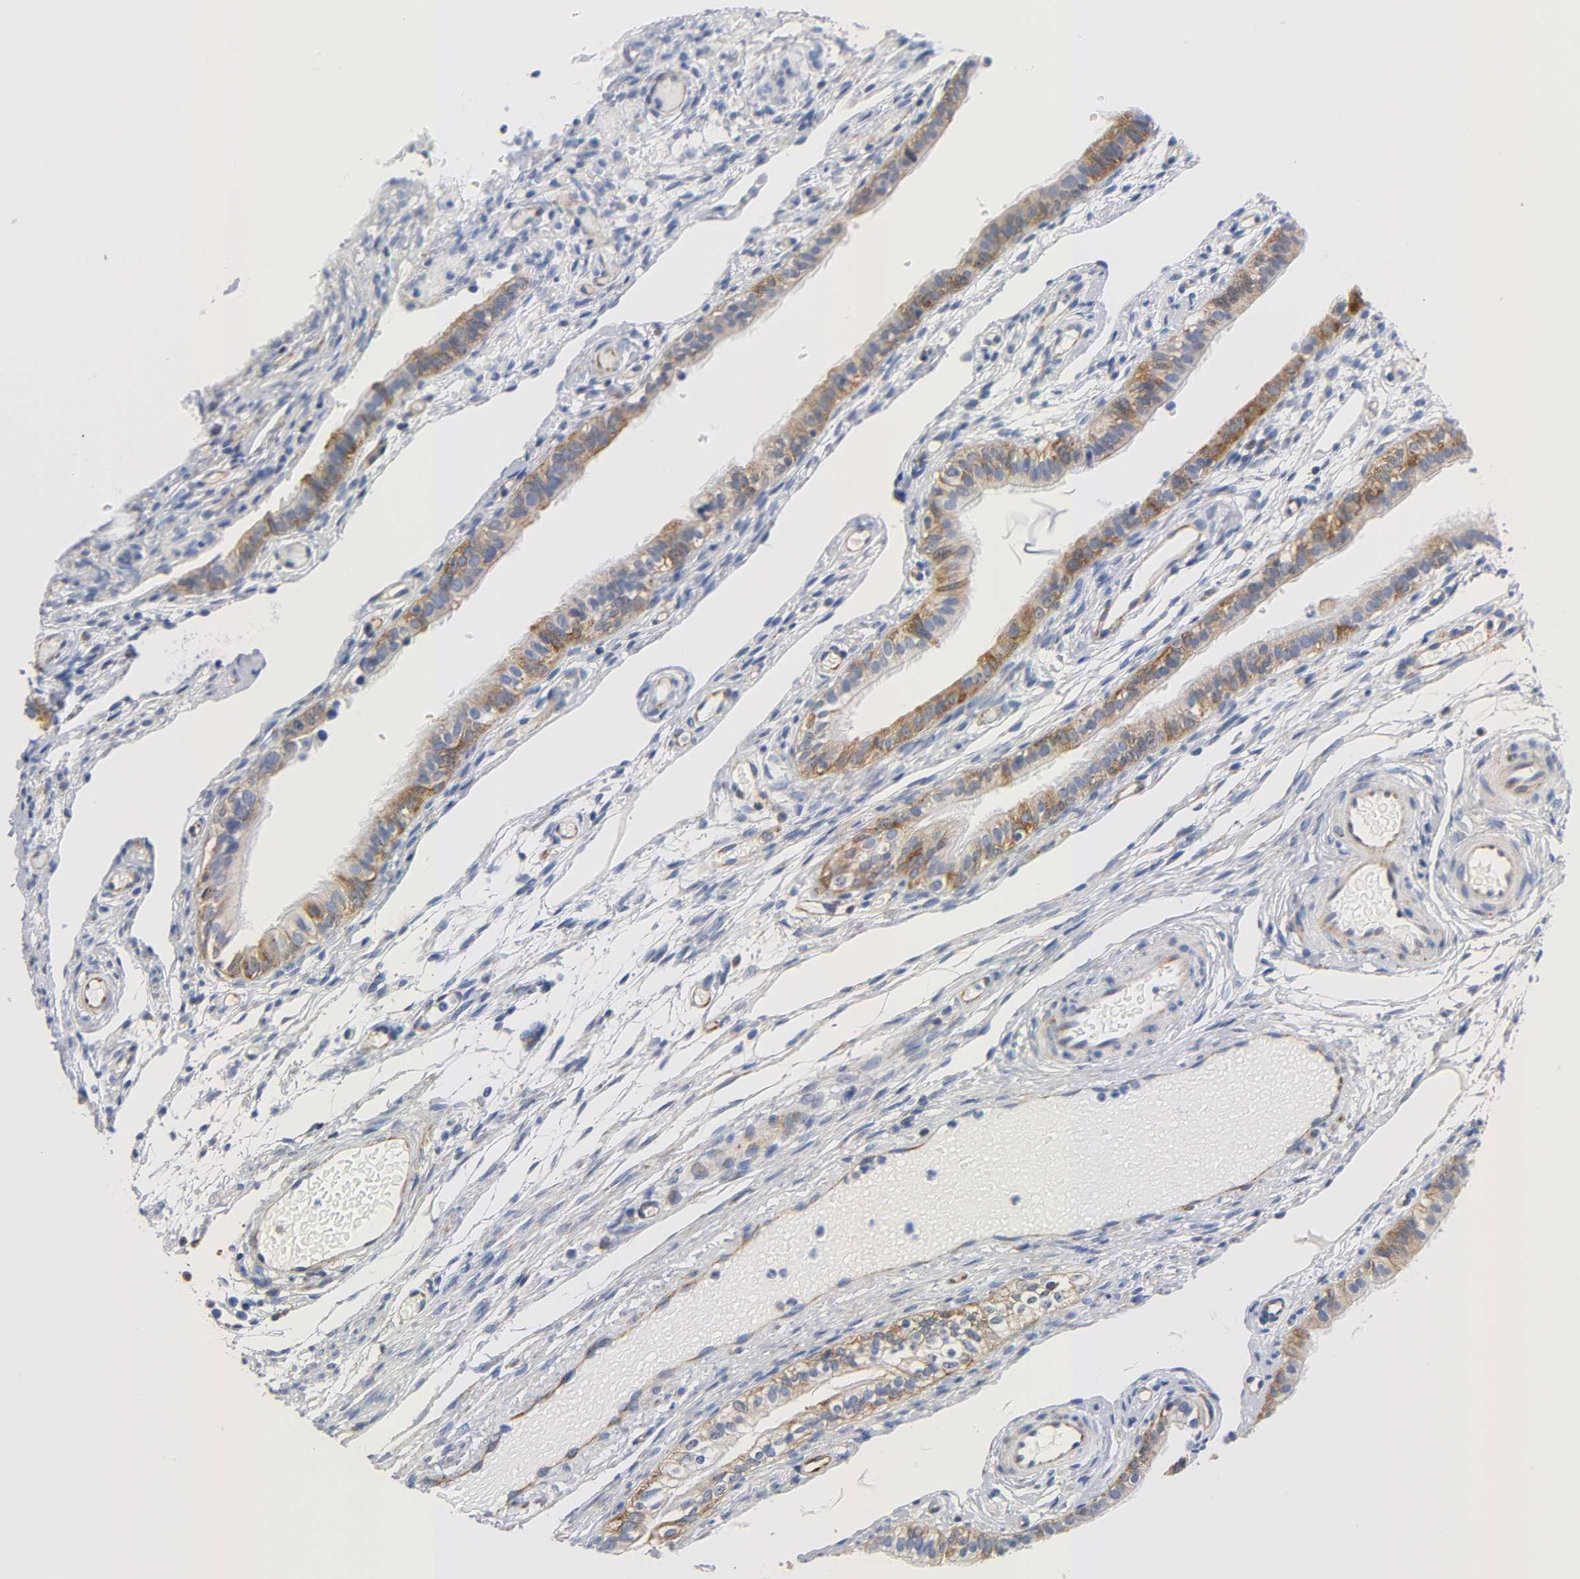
{"staining": {"intensity": "strong", "quantity": ">75%", "location": "cytoplasmic/membranous"}, "tissue": "fallopian tube", "cell_type": "Glandular cells", "image_type": "normal", "snomed": [{"axis": "morphology", "description": "Normal tissue, NOS"}, {"axis": "morphology", "description": "Dermoid, NOS"}, {"axis": "topography", "description": "Fallopian tube"}], "caption": "IHC histopathology image of benign fallopian tube: fallopian tube stained using IHC displays high levels of strong protein expression localized specifically in the cytoplasmic/membranous of glandular cells, appearing as a cytoplasmic/membranous brown color.", "gene": "REL", "patient": {"sex": "female", "age": 33}}